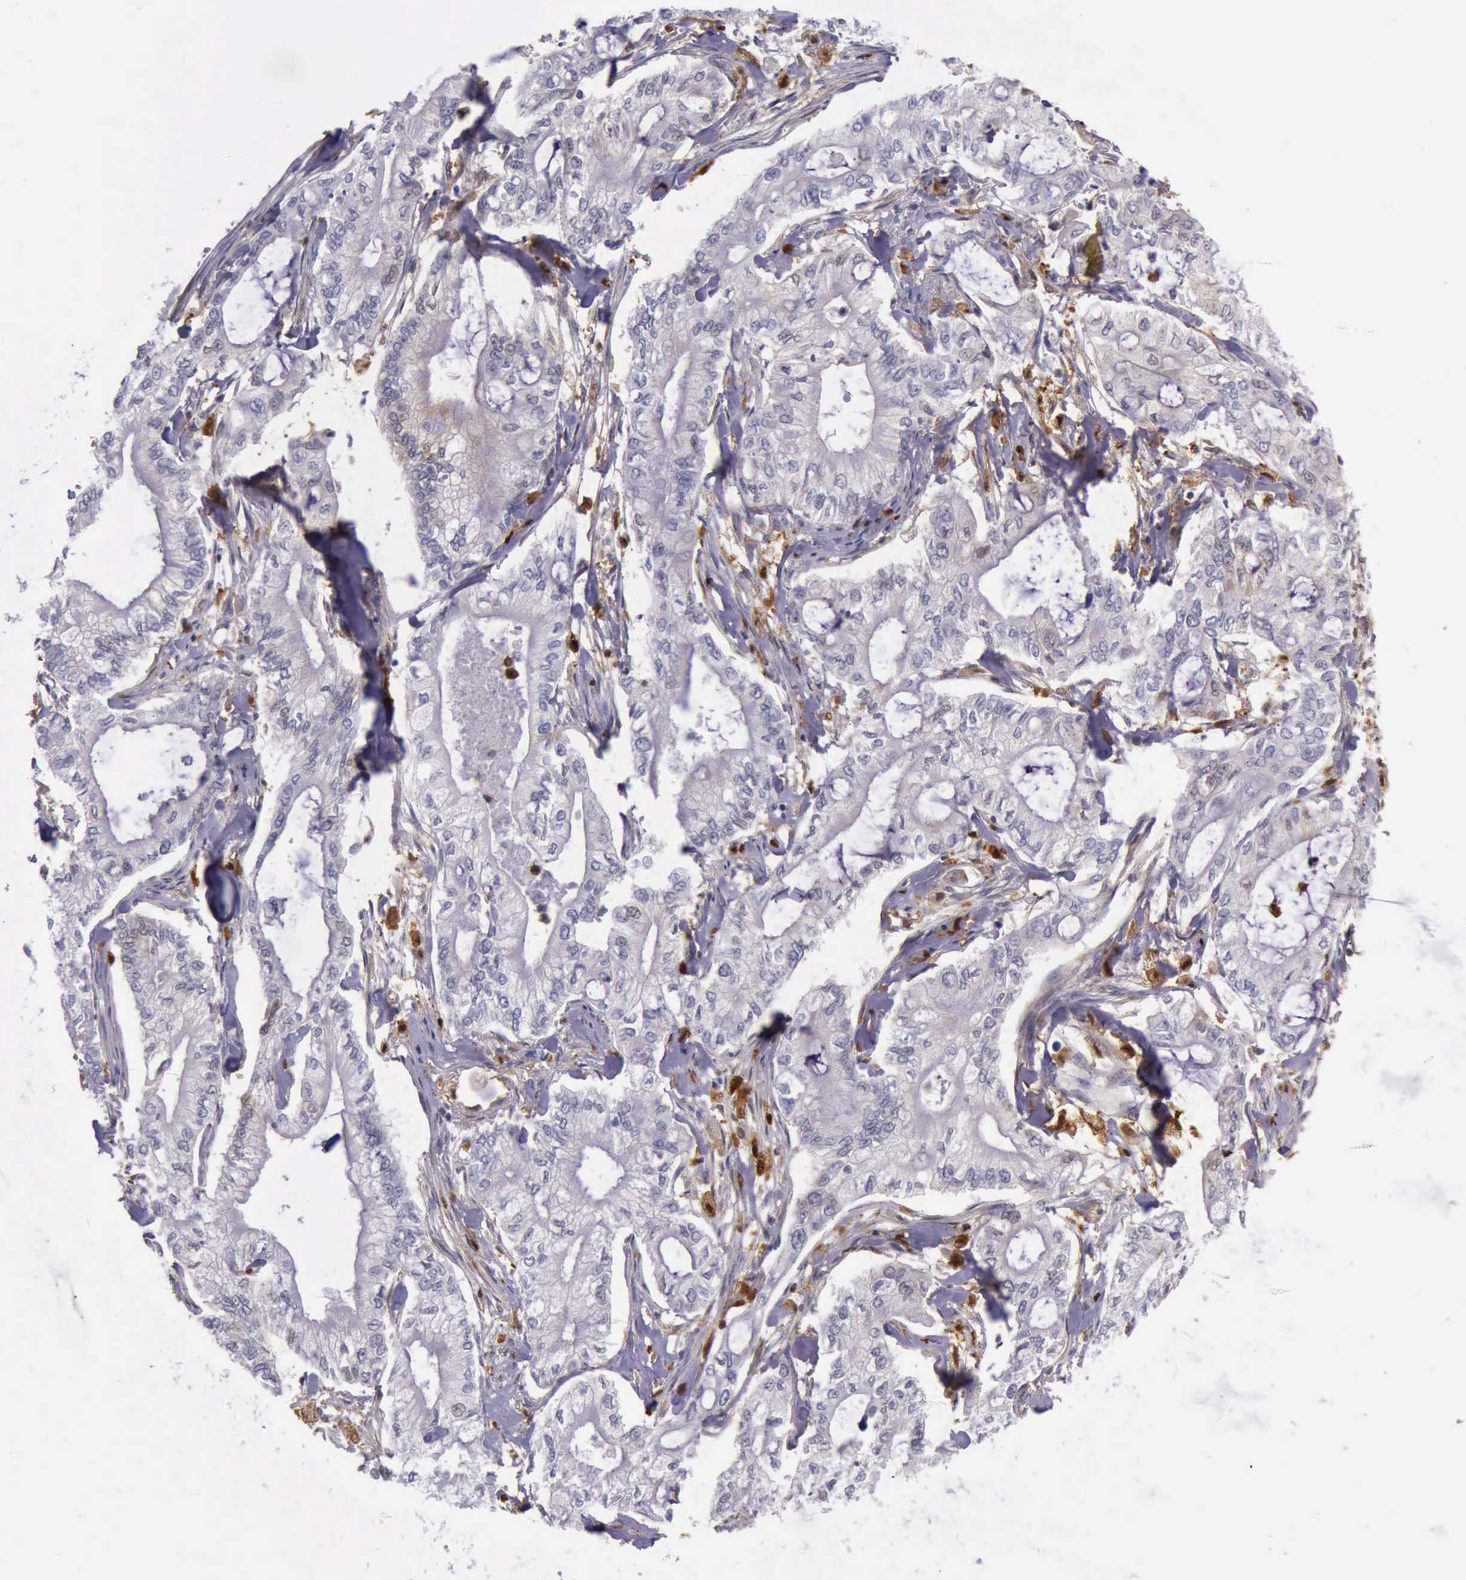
{"staining": {"intensity": "weak", "quantity": "<25%", "location": "cytoplasmic/membranous,nuclear"}, "tissue": "pancreatic cancer", "cell_type": "Tumor cells", "image_type": "cancer", "snomed": [{"axis": "morphology", "description": "Adenocarcinoma, NOS"}, {"axis": "topography", "description": "Pancreas"}], "caption": "There is no significant expression in tumor cells of adenocarcinoma (pancreatic).", "gene": "TYMP", "patient": {"sex": "male", "age": 79}}